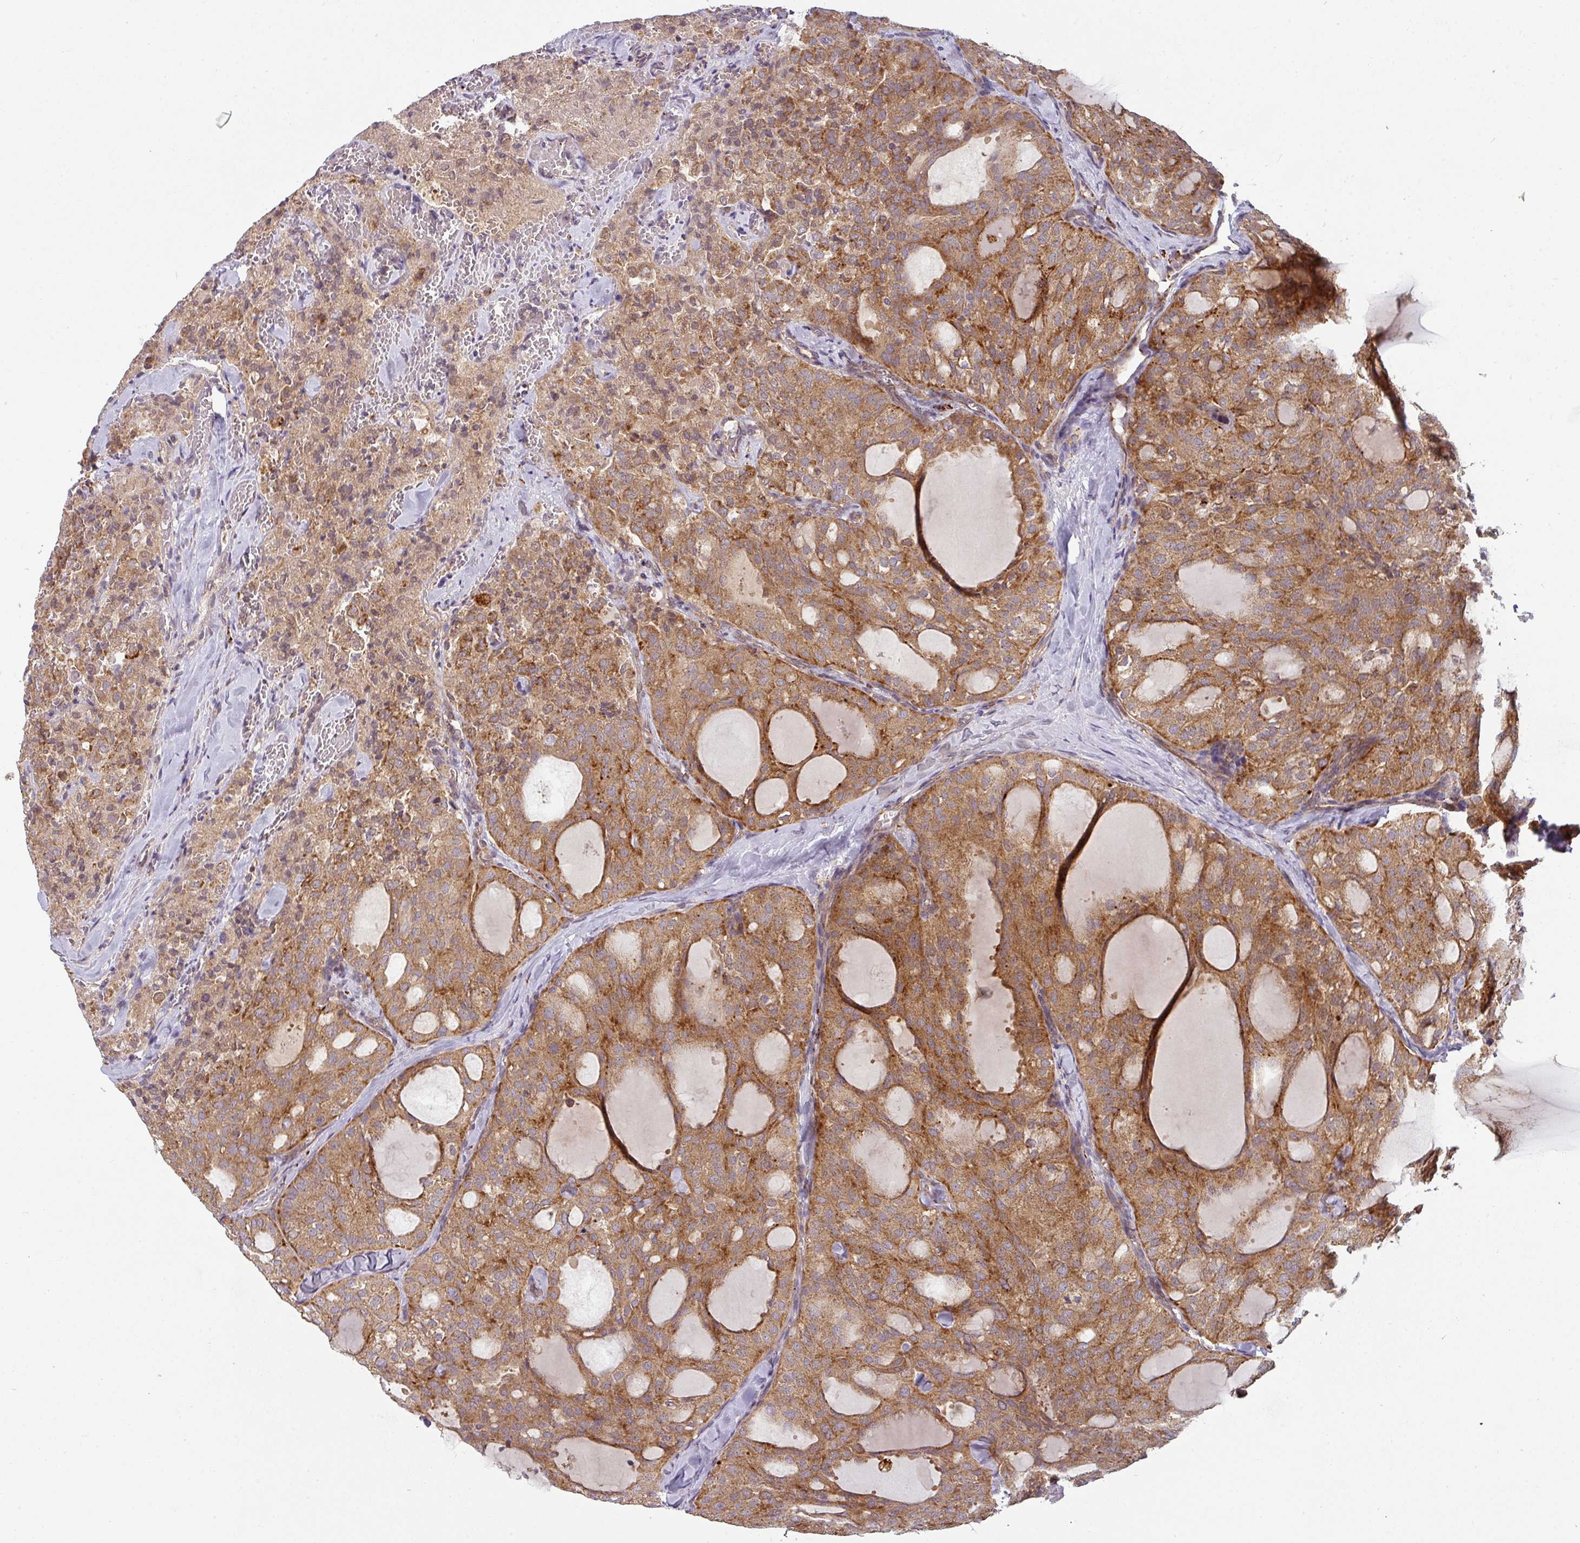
{"staining": {"intensity": "moderate", "quantity": ">75%", "location": "cytoplasmic/membranous"}, "tissue": "thyroid cancer", "cell_type": "Tumor cells", "image_type": "cancer", "snomed": [{"axis": "morphology", "description": "Follicular adenoma carcinoma, NOS"}, {"axis": "topography", "description": "Thyroid gland"}], "caption": "Thyroid follicular adenoma carcinoma stained for a protein reveals moderate cytoplasmic/membranous positivity in tumor cells.", "gene": "MRPS16", "patient": {"sex": "male", "age": 75}}